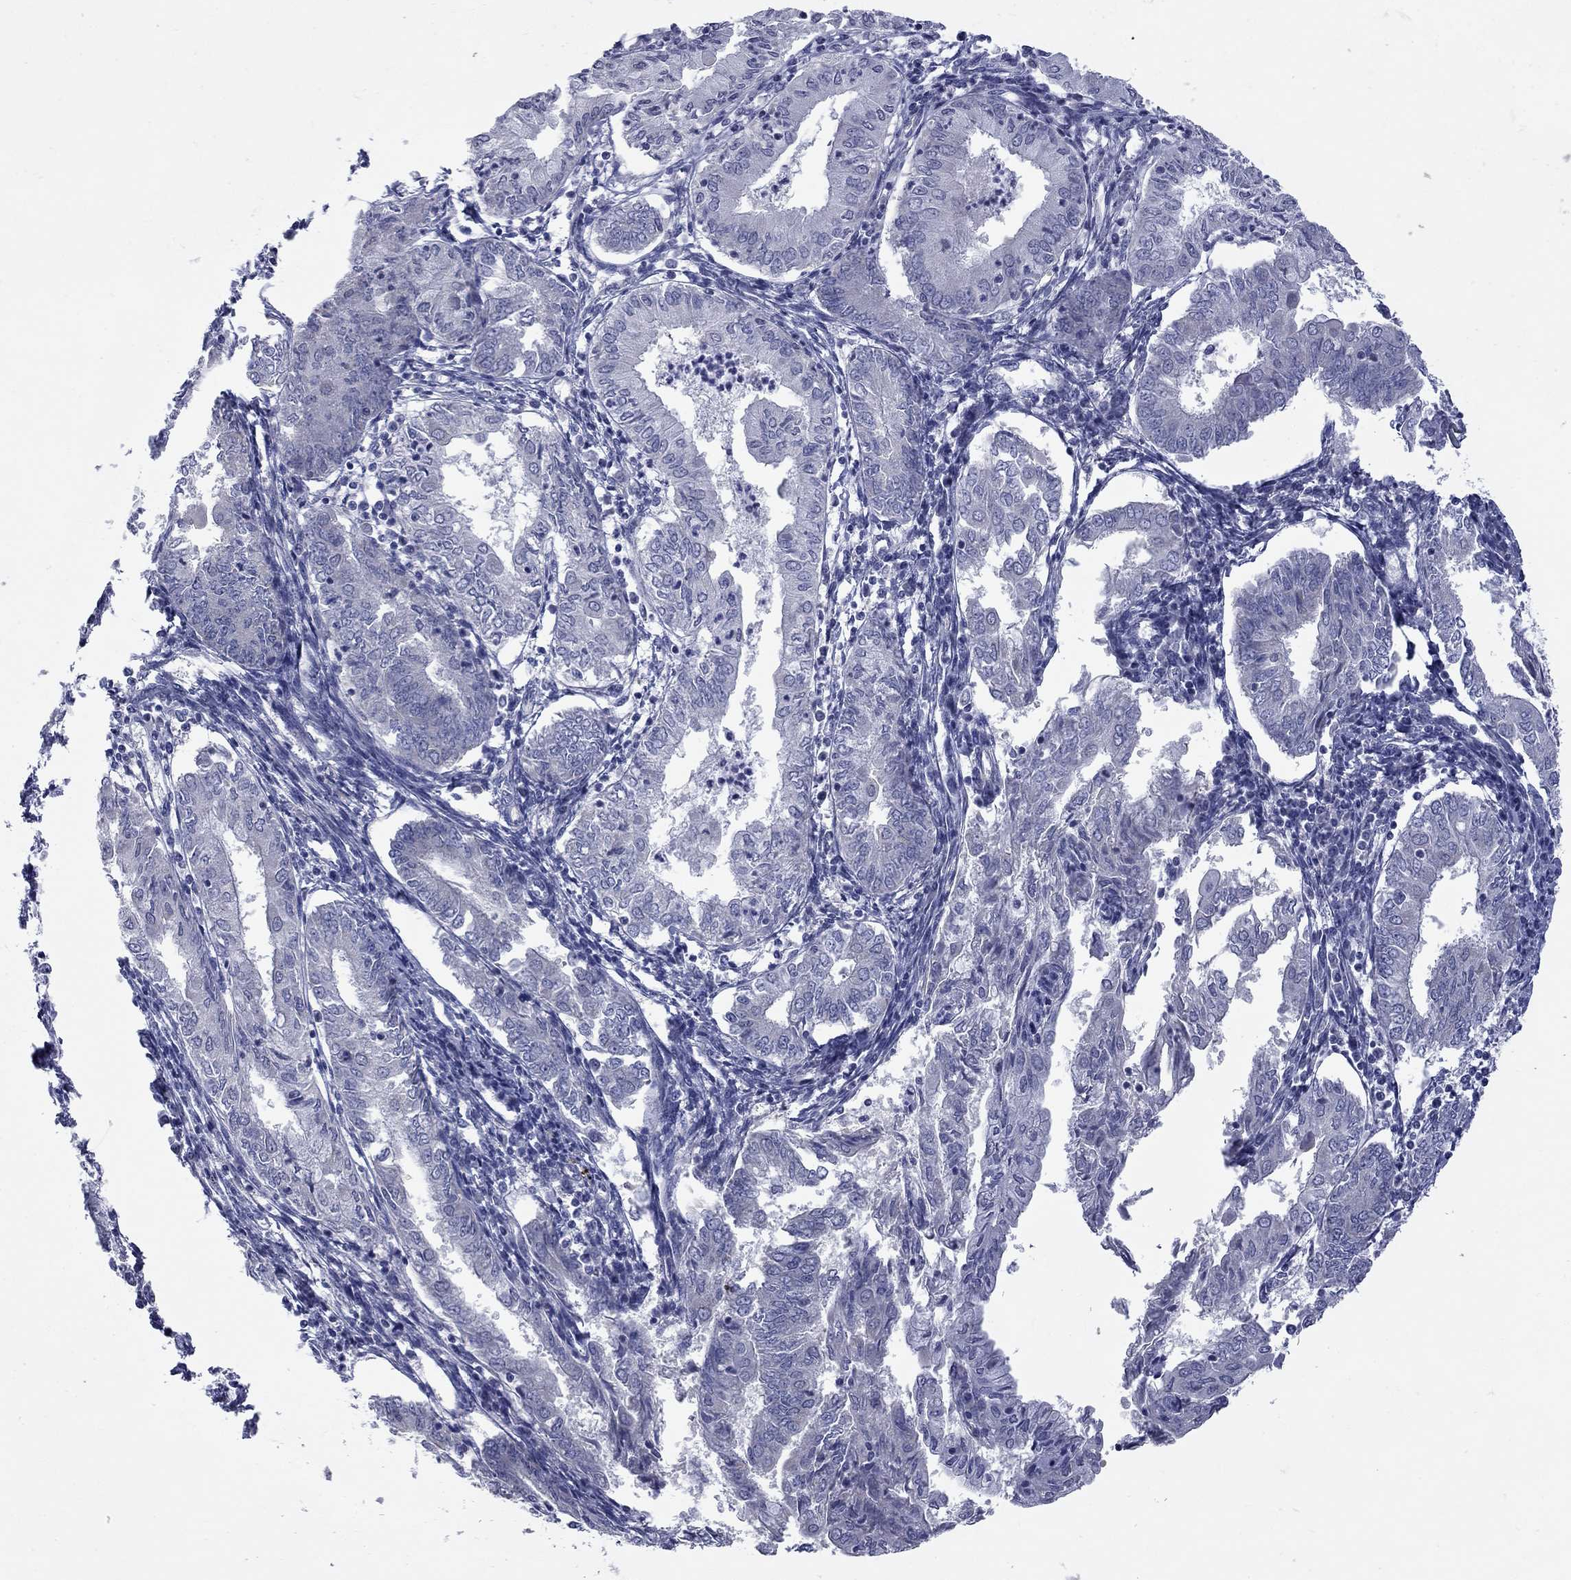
{"staining": {"intensity": "negative", "quantity": "none", "location": "none"}, "tissue": "endometrial cancer", "cell_type": "Tumor cells", "image_type": "cancer", "snomed": [{"axis": "morphology", "description": "Adenocarcinoma, NOS"}, {"axis": "topography", "description": "Endometrium"}], "caption": "IHC of human endometrial adenocarcinoma shows no expression in tumor cells.", "gene": "ABCB4", "patient": {"sex": "female", "age": 68}}